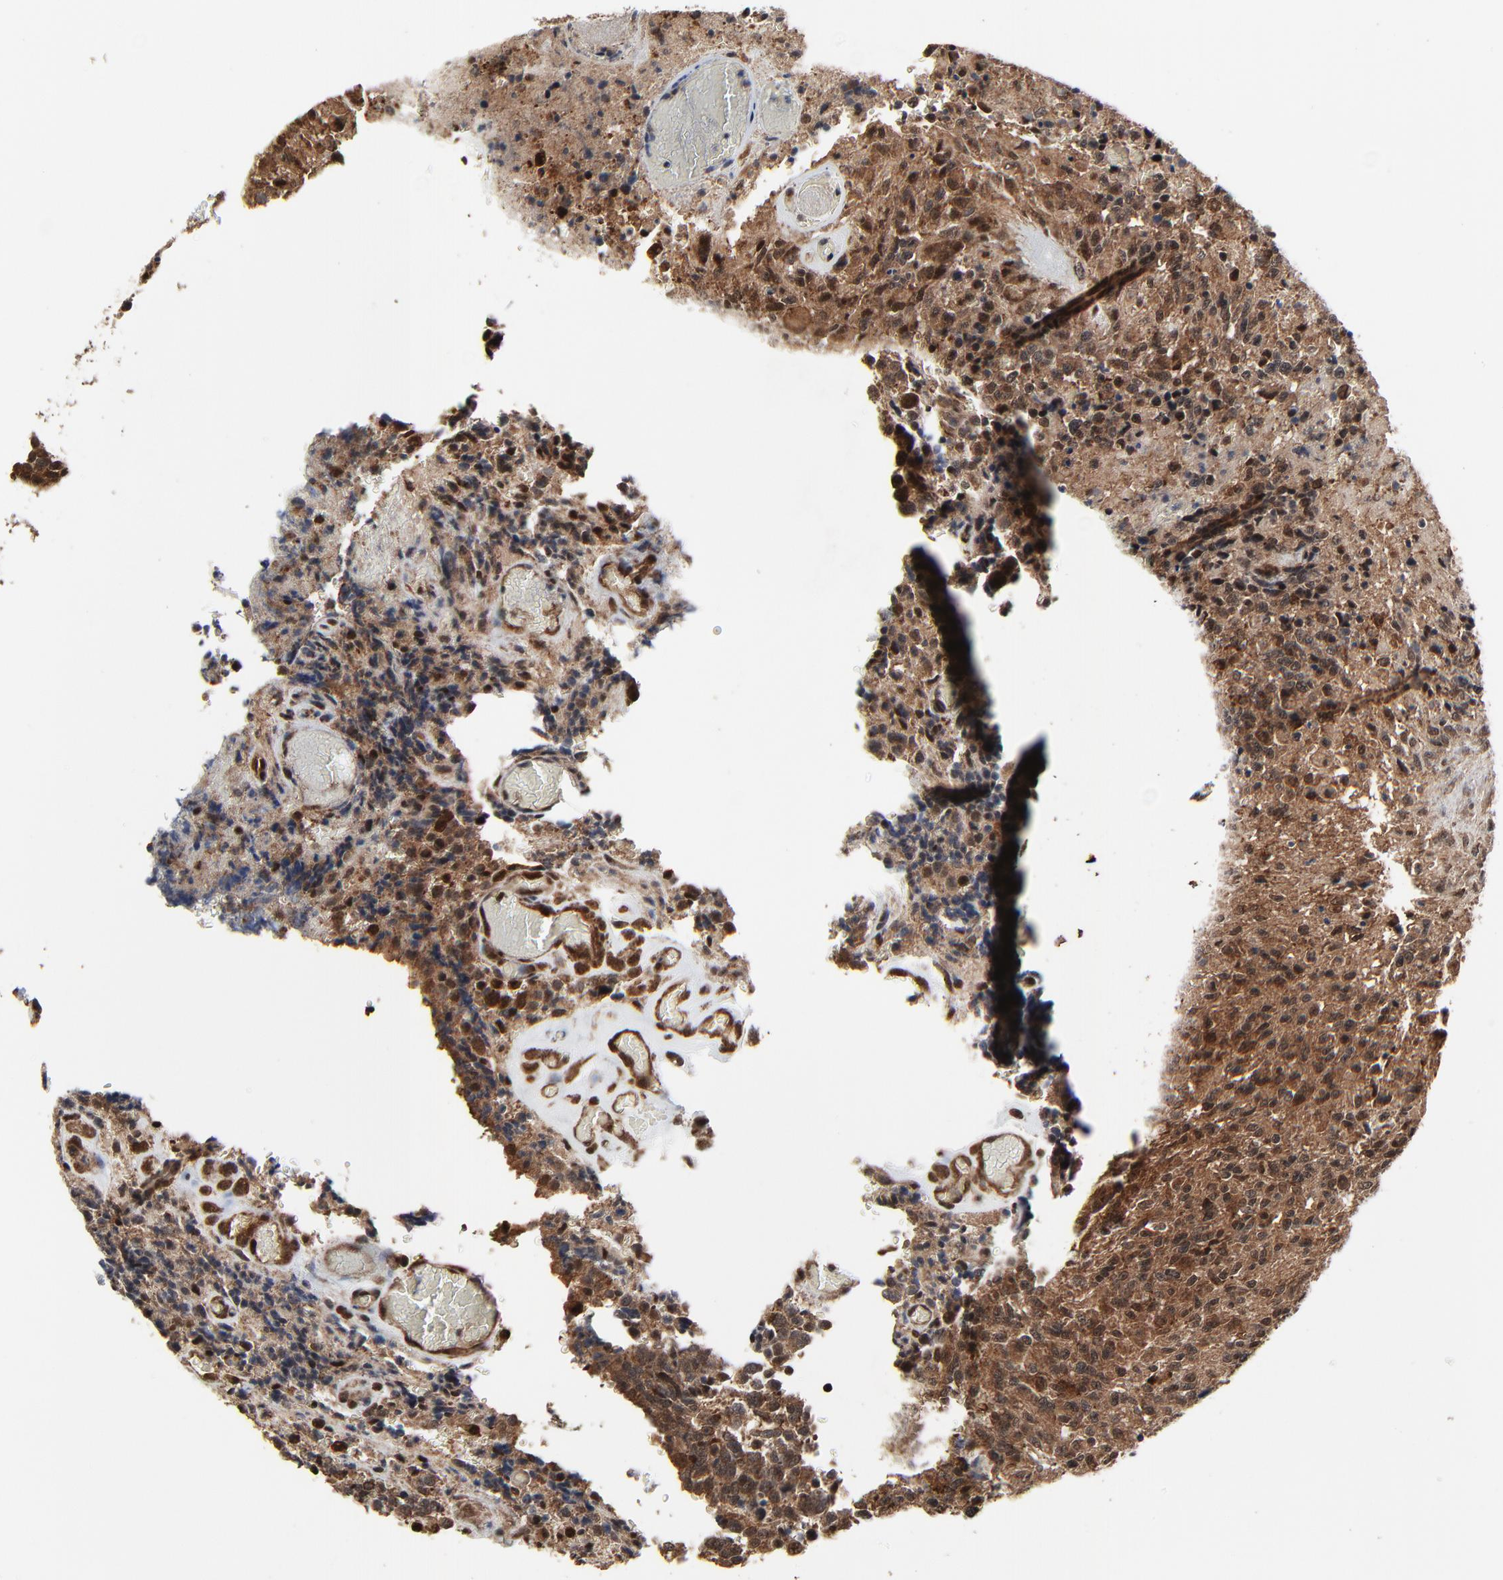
{"staining": {"intensity": "moderate", "quantity": ">75%", "location": "cytoplasmic/membranous,nuclear"}, "tissue": "glioma", "cell_type": "Tumor cells", "image_type": "cancer", "snomed": [{"axis": "morphology", "description": "Glioma, malignant, High grade"}, {"axis": "topography", "description": "Brain"}], "caption": "Glioma stained with a brown dye shows moderate cytoplasmic/membranous and nuclear positive expression in about >75% of tumor cells.", "gene": "RHOJ", "patient": {"sex": "male", "age": 36}}